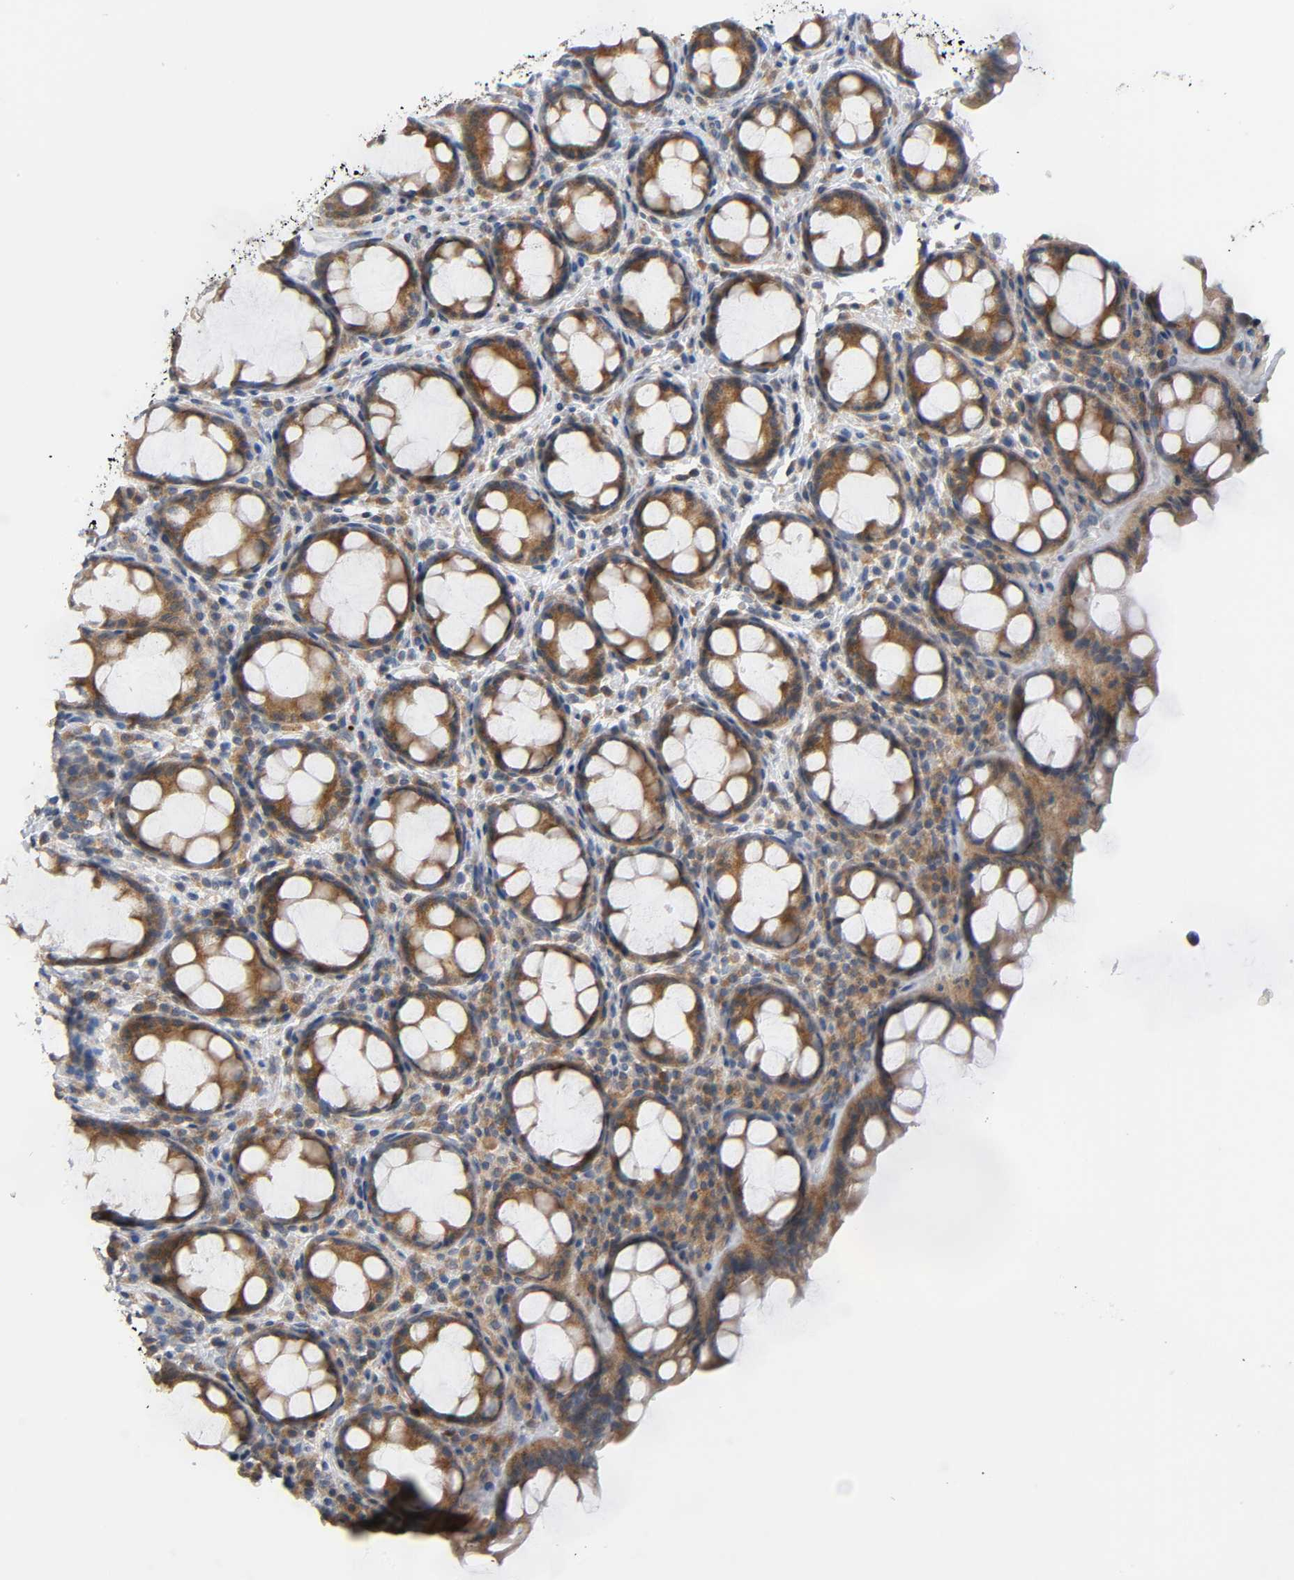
{"staining": {"intensity": "moderate", "quantity": ">75%", "location": "cytoplasmic/membranous"}, "tissue": "rectum", "cell_type": "Glandular cells", "image_type": "normal", "snomed": [{"axis": "morphology", "description": "Normal tissue, NOS"}, {"axis": "topography", "description": "Rectum"}], "caption": "DAB (3,3'-diaminobenzidine) immunohistochemical staining of normal human rectum reveals moderate cytoplasmic/membranous protein expression in approximately >75% of glandular cells. The protein is stained brown, and the nuclei are stained in blue (DAB (3,3'-diaminobenzidine) IHC with brightfield microscopy, high magnification).", "gene": "HDAC6", "patient": {"sex": "male", "age": 92}}